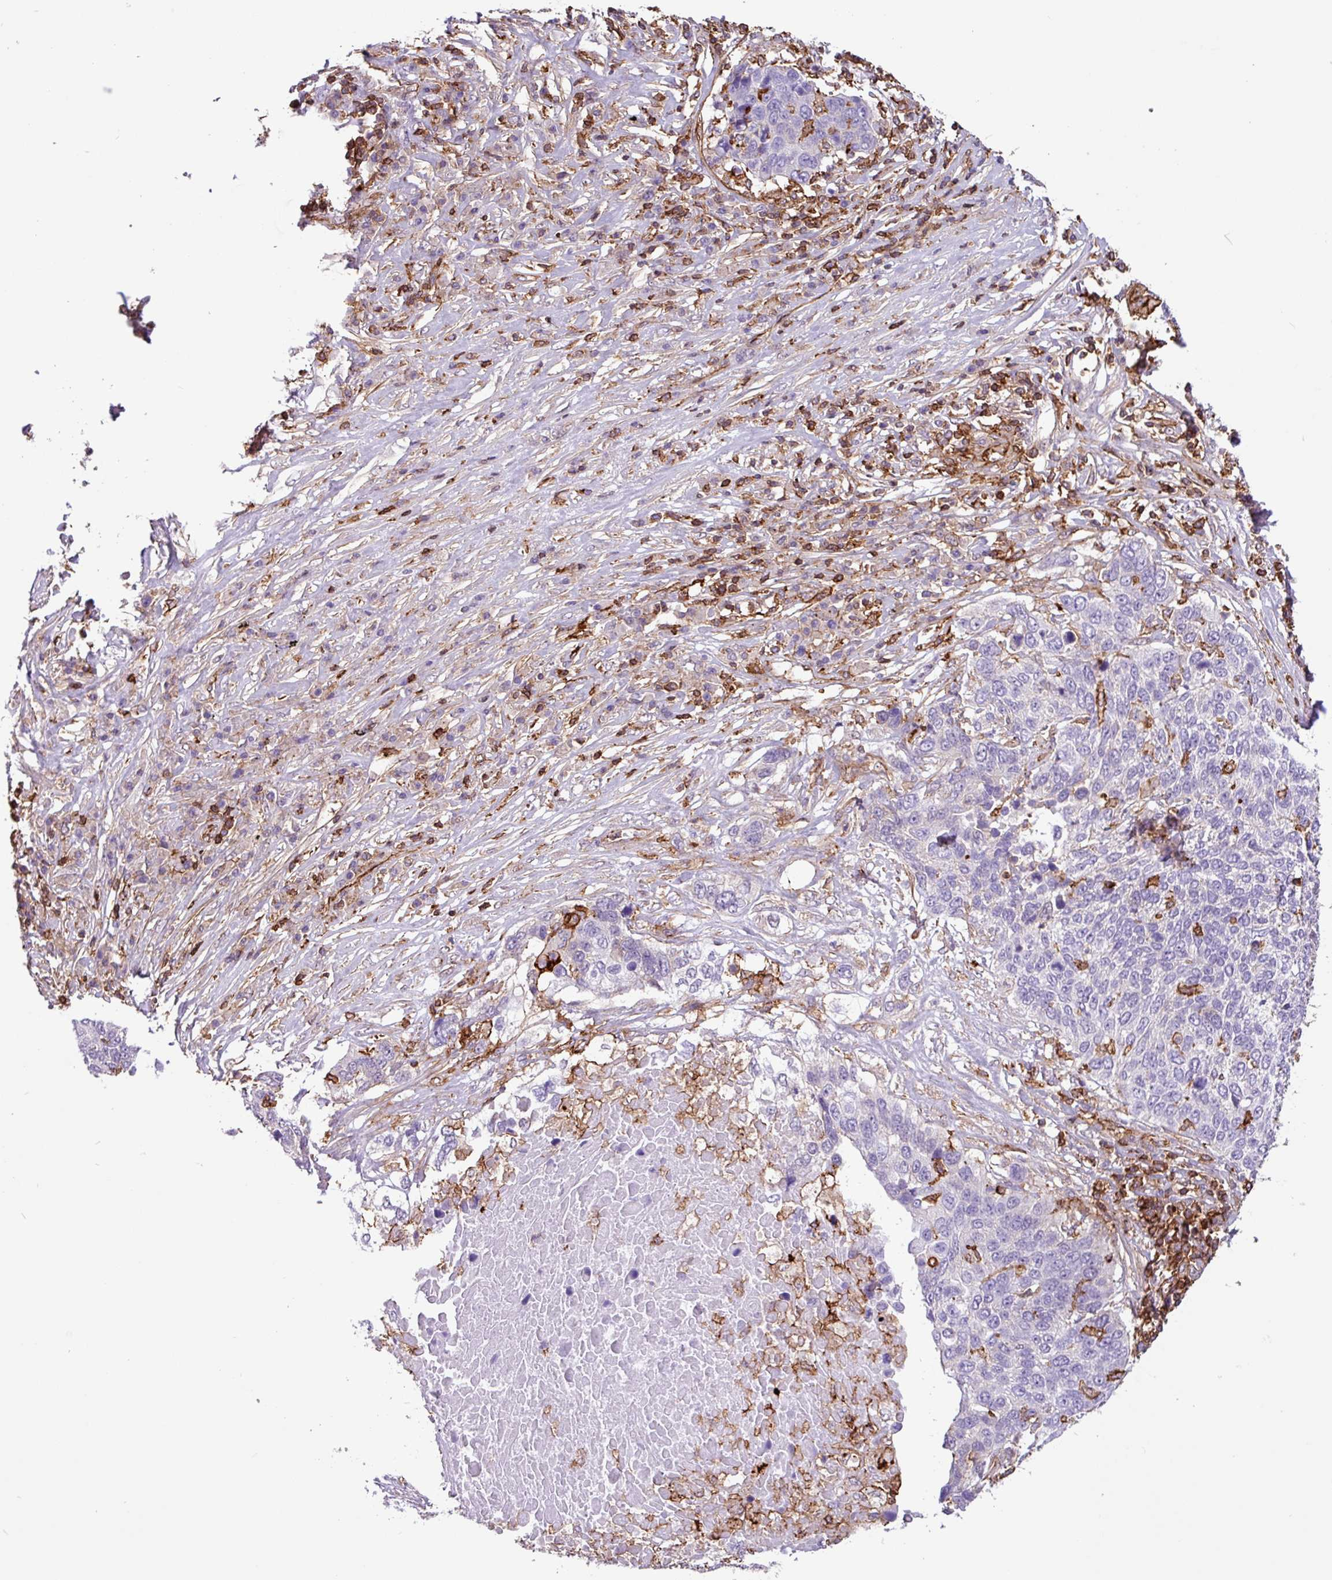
{"staining": {"intensity": "negative", "quantity": "none", "location": "none"}, "tissue": "lung cancer", "cell_type": "Tumor cells", "image_type": "cancer", "snomed": [{"axis": "morphology", "description": "Squamous cell carcinoma, NOS"}, {"axis": "topography", "description": "Lung"}], "caption": "Lung cancer (squamous cell carcinoma) stained for a protein using immunohistochemistry demonstrates no staining tumor cells.", "gene": "PPP1R18", "patient": {"sex": "male", "age": 66}}